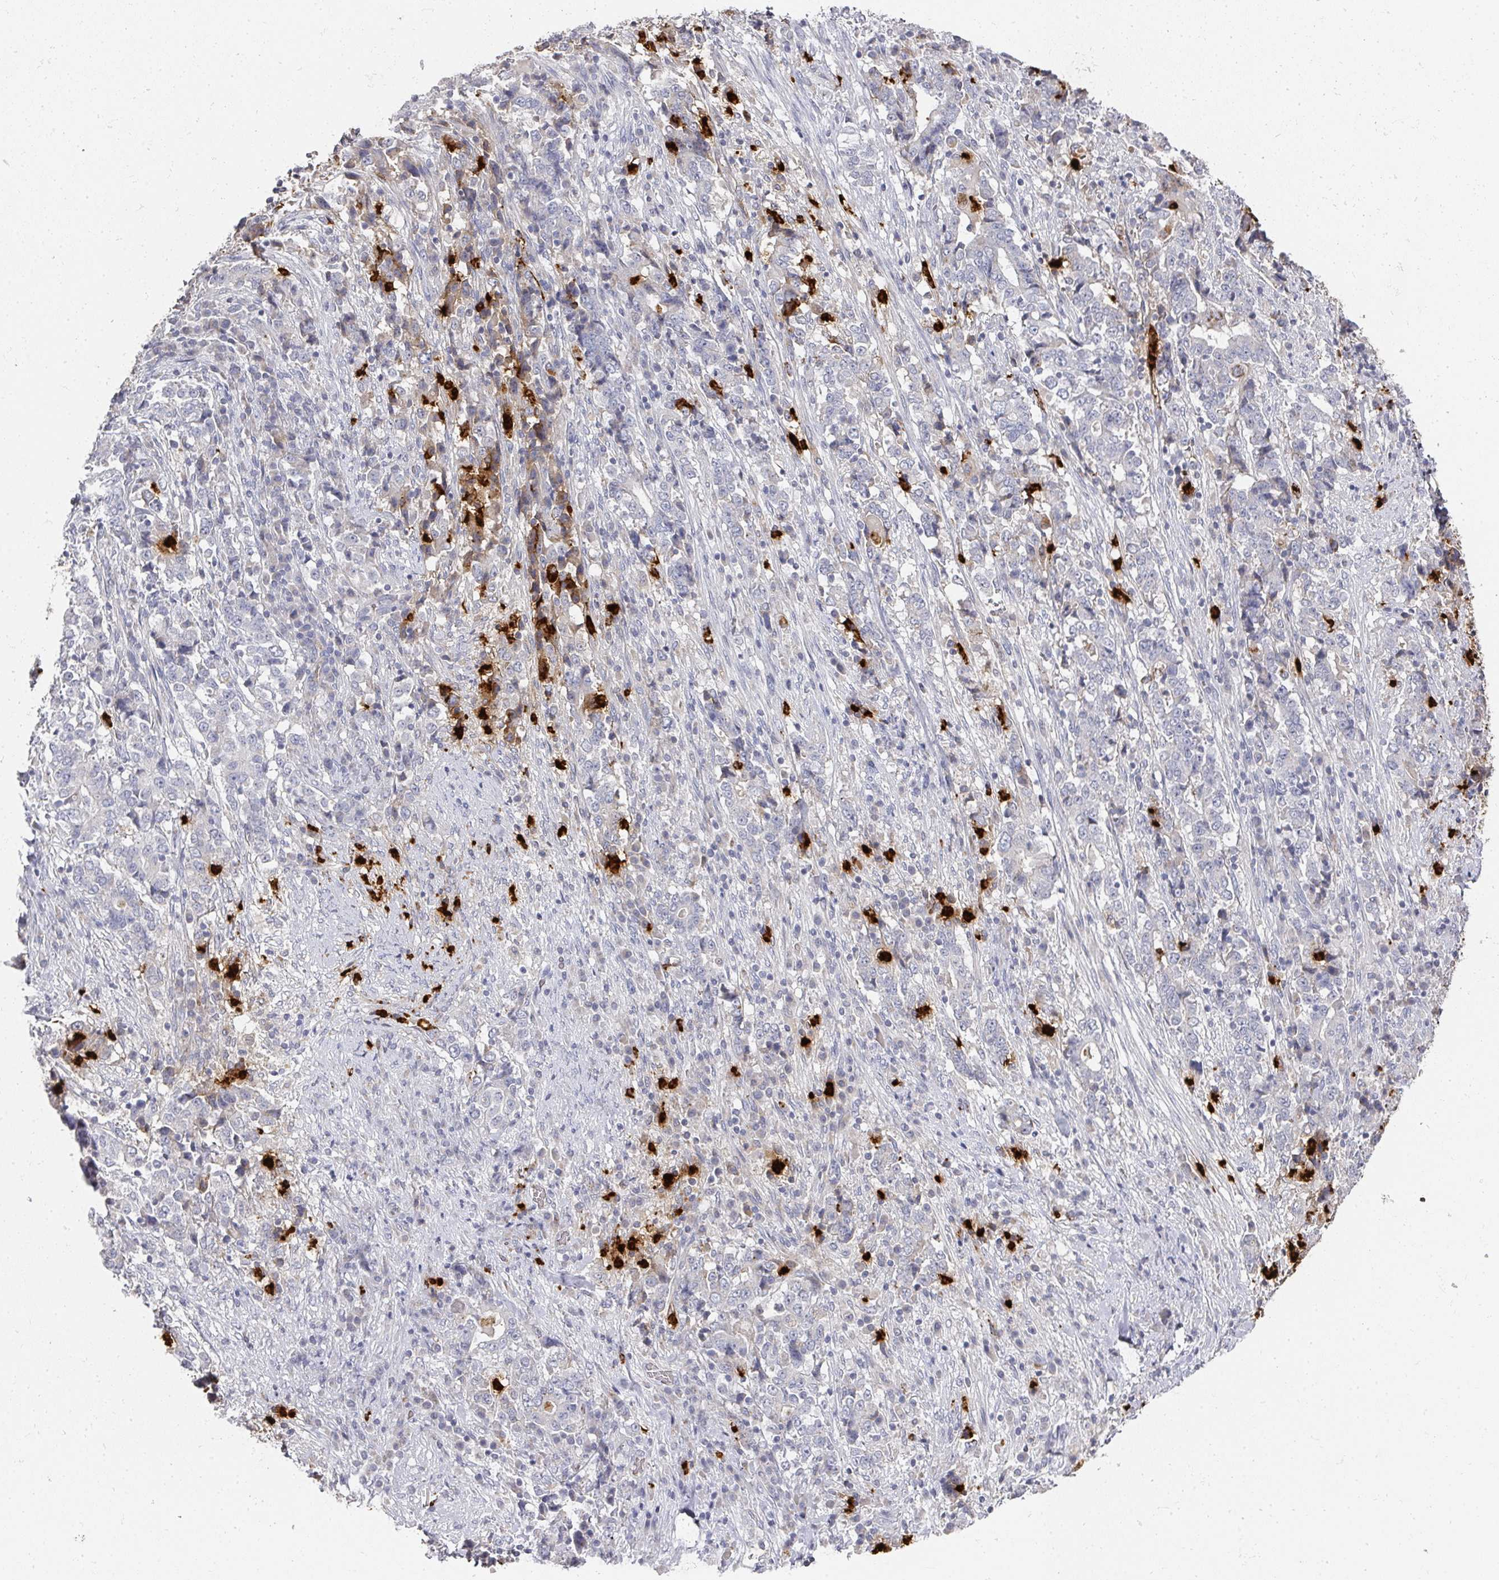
{"staining": {"intensity": "negative", "quantity": "none", "location": "none"}, "tissue": "stomach cancer", "cell_type": "Tumor cells", "image_type": "cancer", "snomed": [{"axis": "morphology", "description": "Normal tissue, NOS"}, {"axis": "morphology", "description": "Adenocarcinoma, NOS"}, {"axis": "topography", "description": "Stomach, upper"}, {"axis": "topography", "description": "Stomach"}], "caption": "This is a image of IHC staining of stomach adenocarcinoma, which shows no expression in tumor cells.", "gene": "CAMP", "patient": {"sex": "male", "age": 59}}